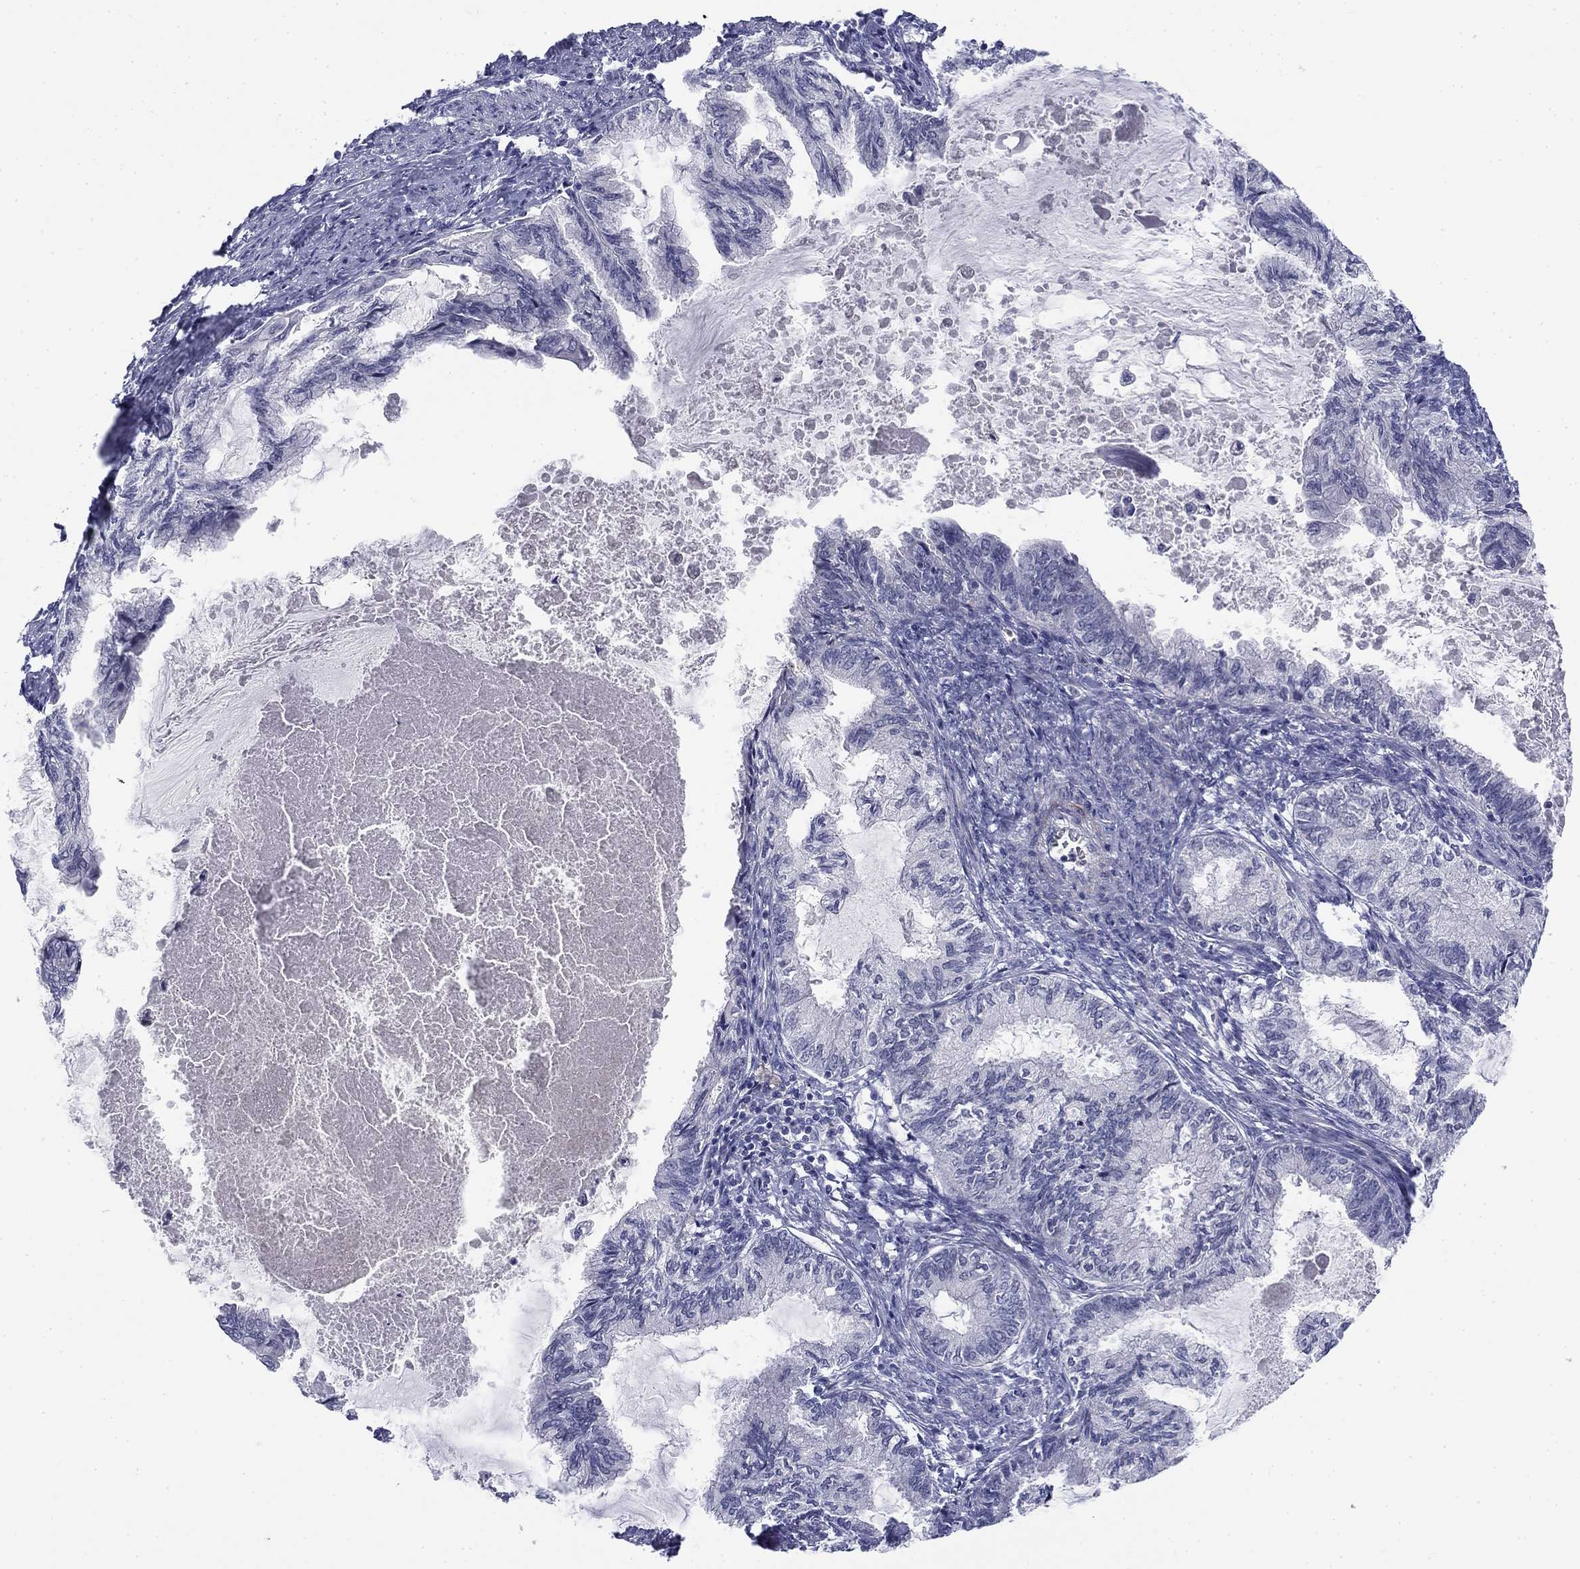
{"staining": {"intensity": "negative", "quantity": "none", "location": "none"}, "tissue": "endometrial cancer", "cell_type": "Tumor cells", "image_type": "cancer", "snomed": [{"axis": "morphology", "description": "Adenocarcinoma, NOS"}, {"axis": "topography", "description": "Endometrium"}], "caption": "Micrograph shows no significant protein staining in tumor cells of endometrial cancer (adenocarcinoma).", "gene": "TIGD4", "patient": {"sex": "female", "age": 86}}